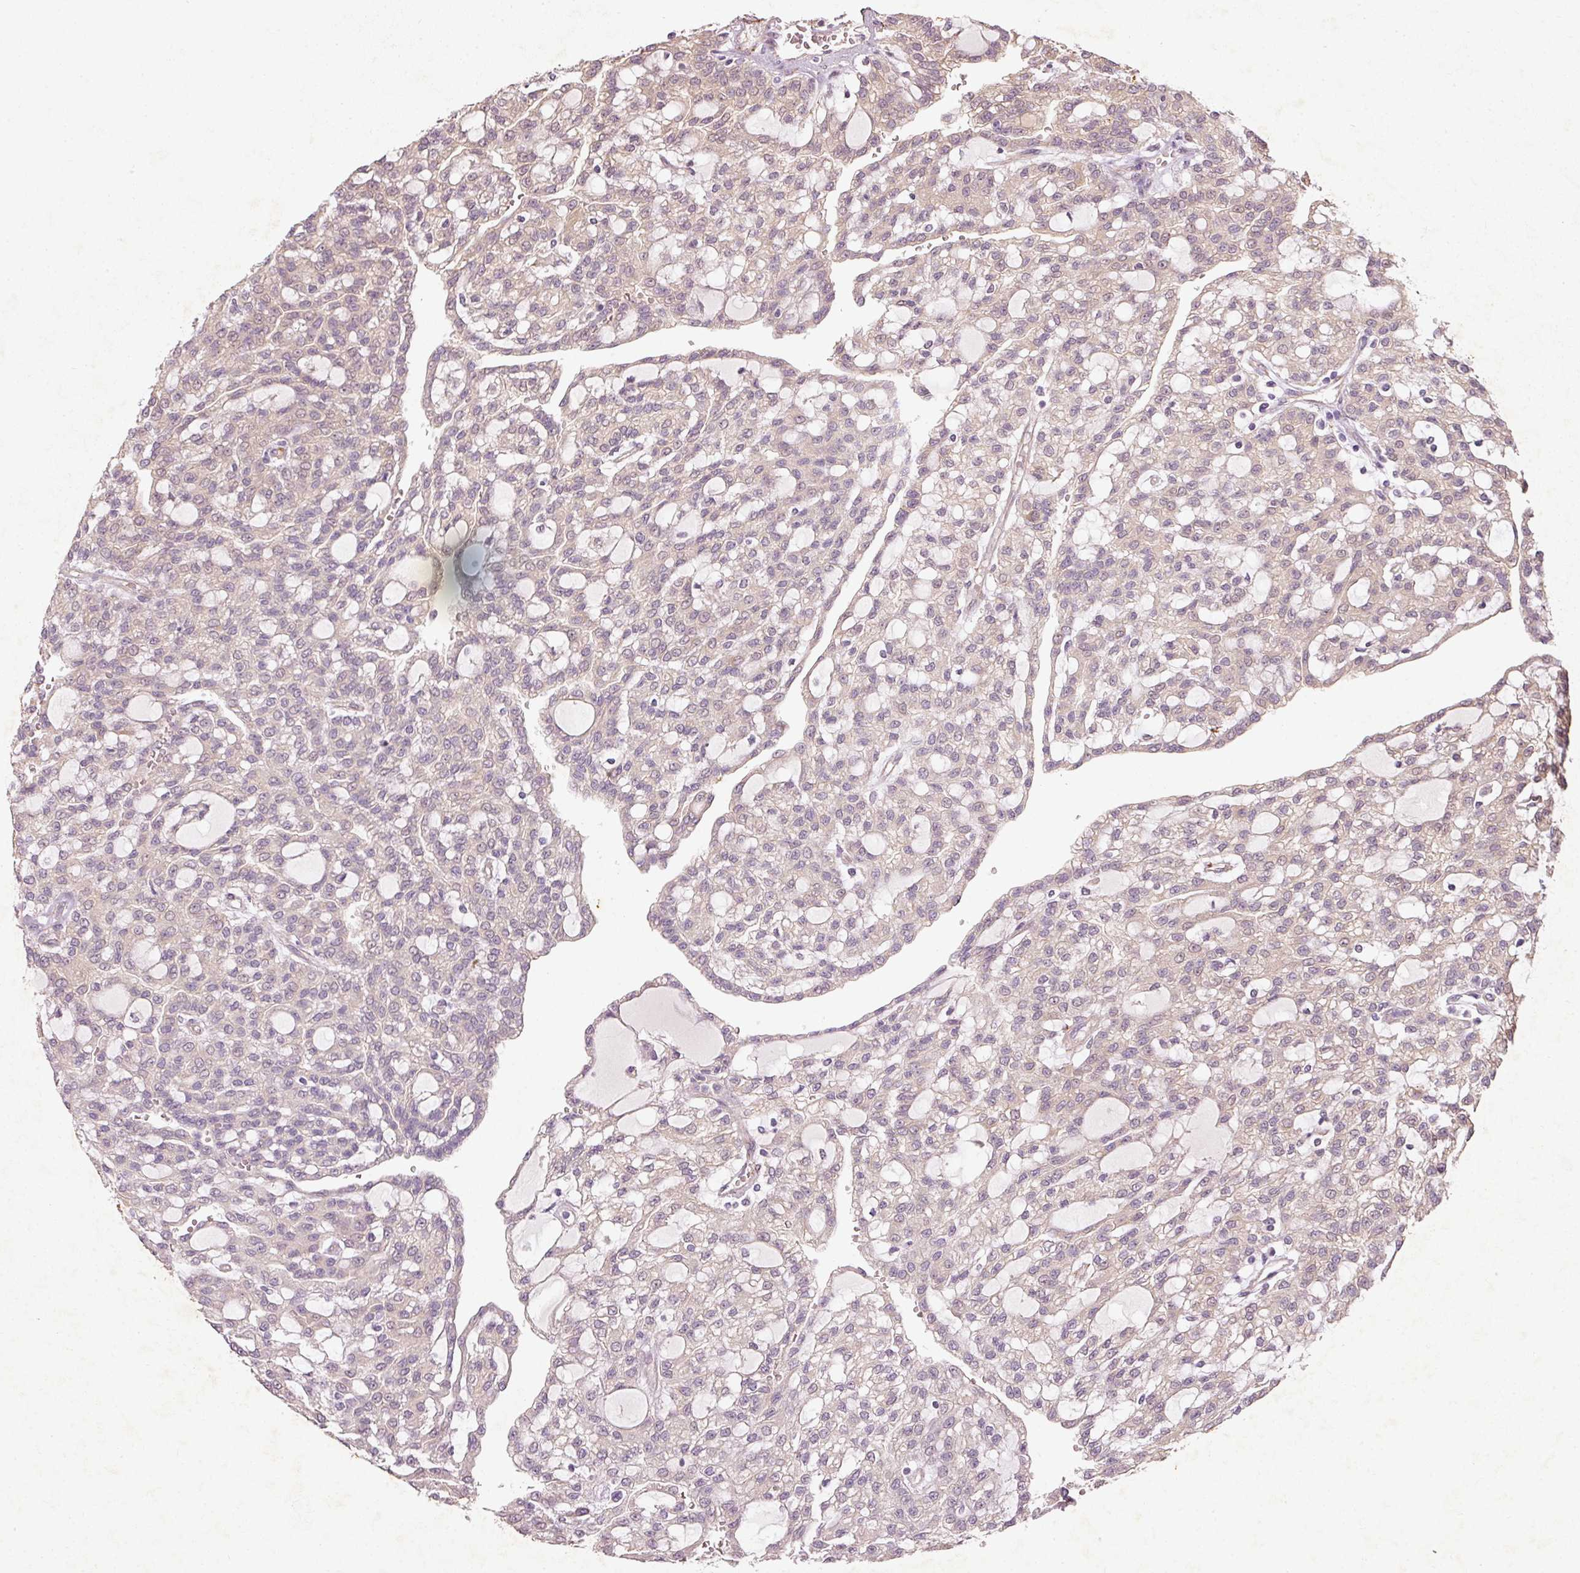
{"staining": {"intensity": "weak", "quantity": ">75%", "location": "cytoplasmic/membranous"}, "tissue": "renal cancer", "cell_type": "Tumor cells", "image_type": "cancer", "snomed": [{"axis": "morphology", "description": "Adenocarcinoma, NOS"}, {"axis": "topography", "description": "Kidney"}], "caption": "There is low levels of weak cytoplasmic/membranous expression in tumor cells of renal cancer (adenocarcinoma), as demonstrated by immunohistochemical staining (brown color).", "gene": "RGL2", "patient": {"sex": "male", "age": 63}}